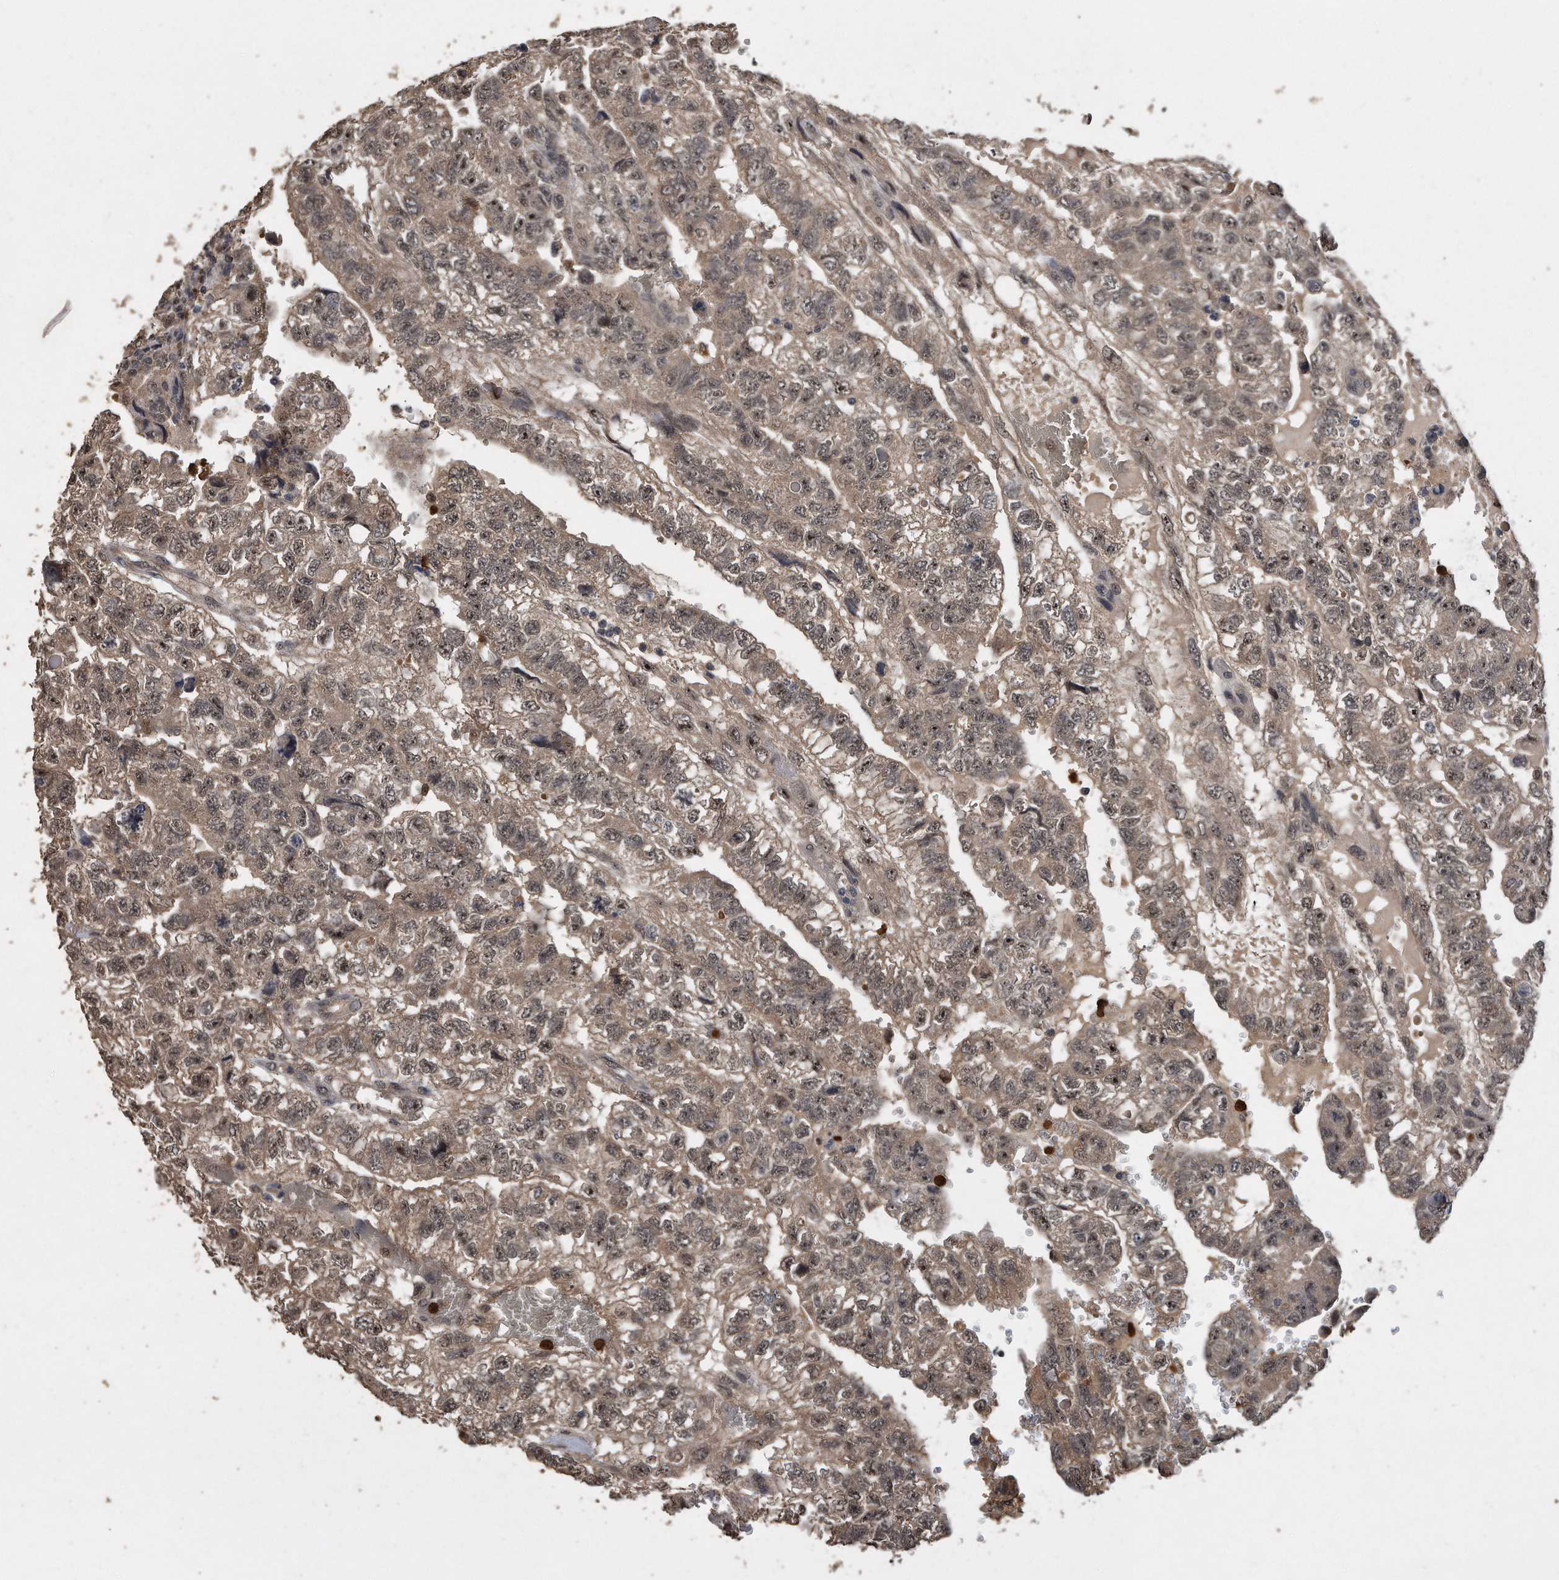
{"staining": {"intensity": "weak", "quantity": ">75%", "location": "cytoplasmic/membranous,nuclear"}, "tissue": "testis cancer", "cell_type": "Tumor cells", "image_type": "cancer", "snomed": [{"axis": "morphology", "description": "Carcinoma, Embryonal, NOS"}, {"axis": "topography", "description": "Testis"}], "caption": "Testis embryonal carcinoma stained for a protein demonstrates weak cytoplasmic/membranous and nuclear positivity in tumor cells.", "gene": "PELO", "patient": {"sex": "male", "age": 36}}